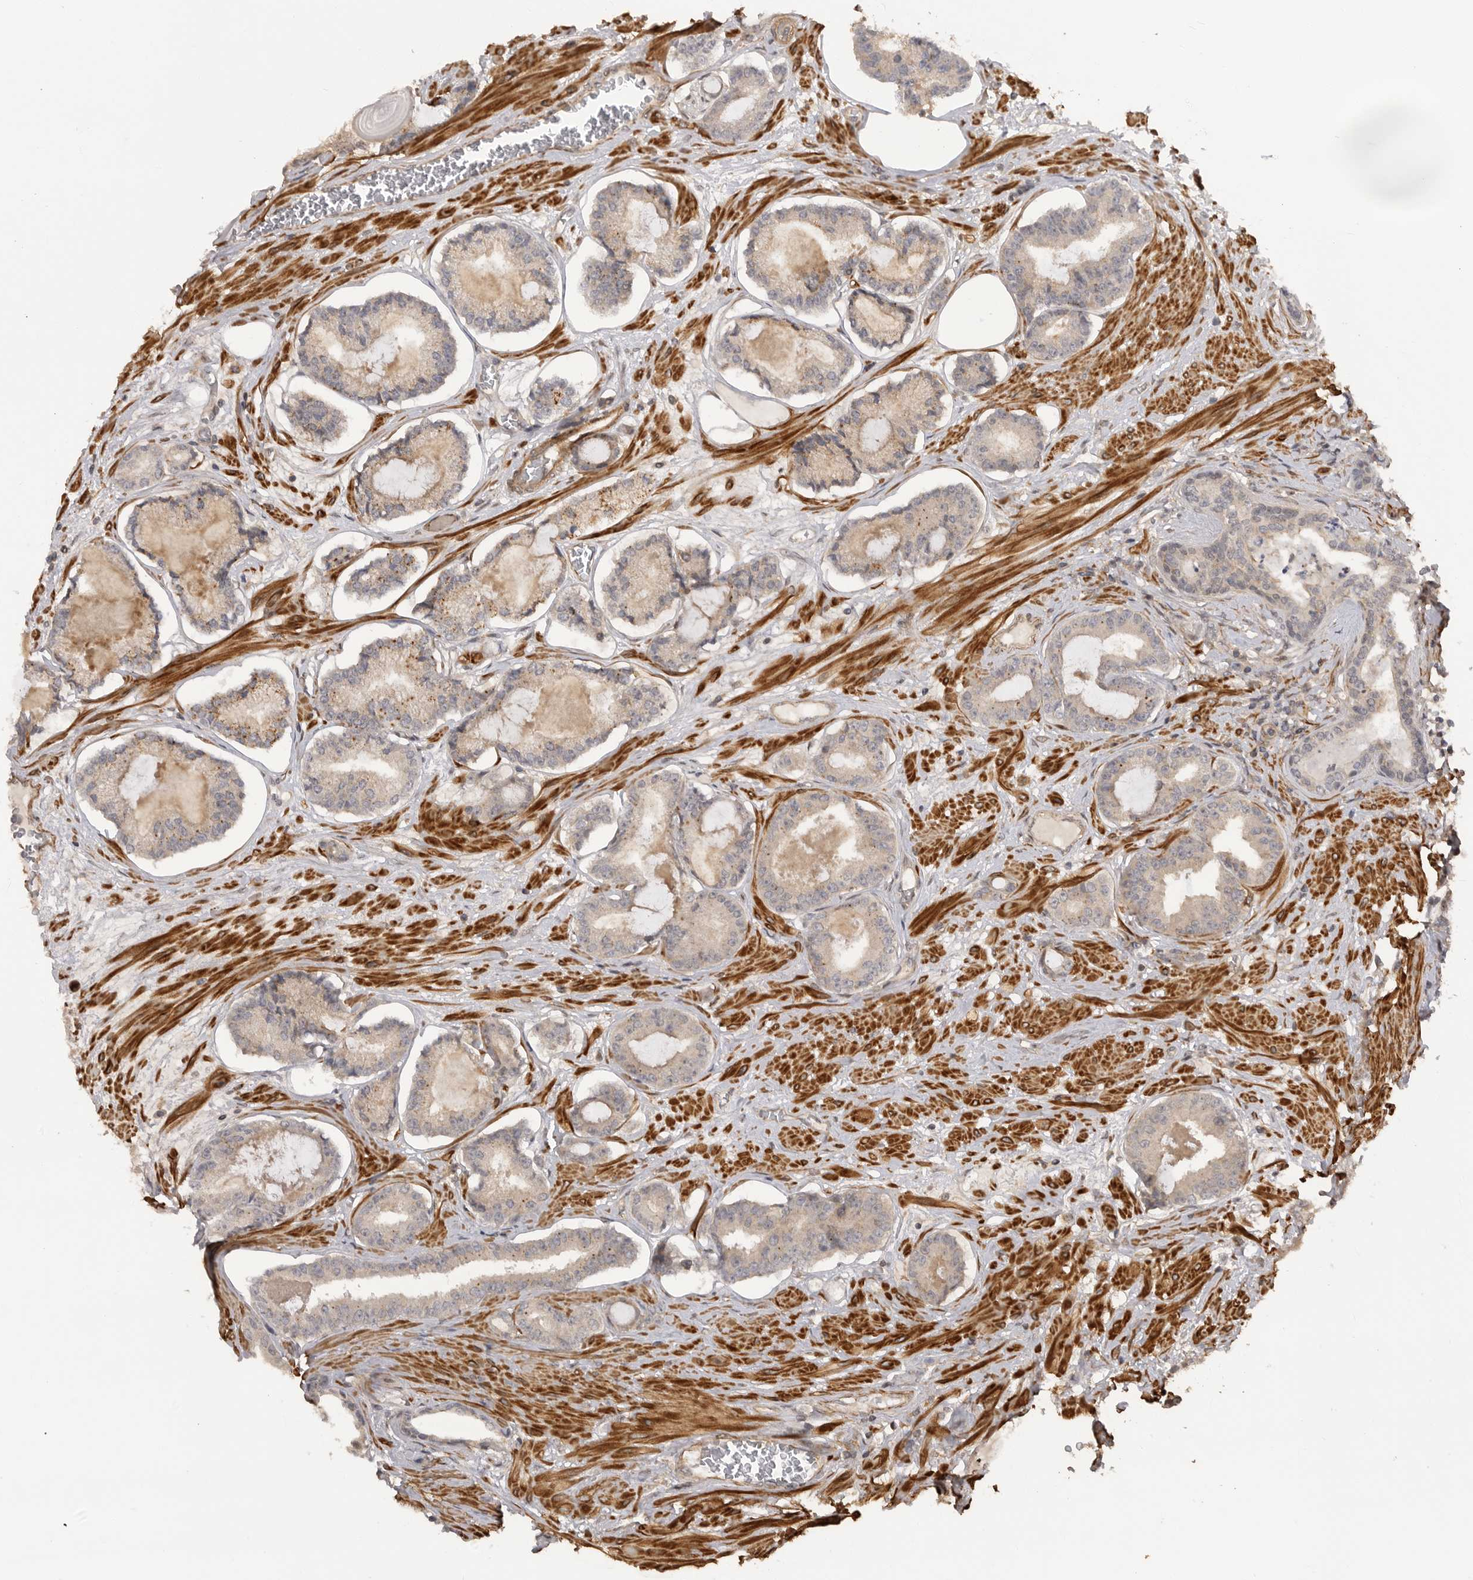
{"staining": {"intensity": "weak", "quantity": "25%-75%", "location": "cytoplasmic/membranous"}, "tissue": "prostate cancer", "cell_type": "Tumor cells", "image_type": "cancer", "snomed": [{"axis": "morphology", "description": "Adenocarcinoma, Low grade"}, {"axis": "topography", "description": "Prostate"}], "caption": "There is low levels of weak cytoplasmic/membranous expression in tumor cells of prostate low-grade adenocarcinoma, as demonstrated by immunohistochemical staining (brown color).", "gene": "TRIM56", "patient": {"sex": "male", "age": 60}}